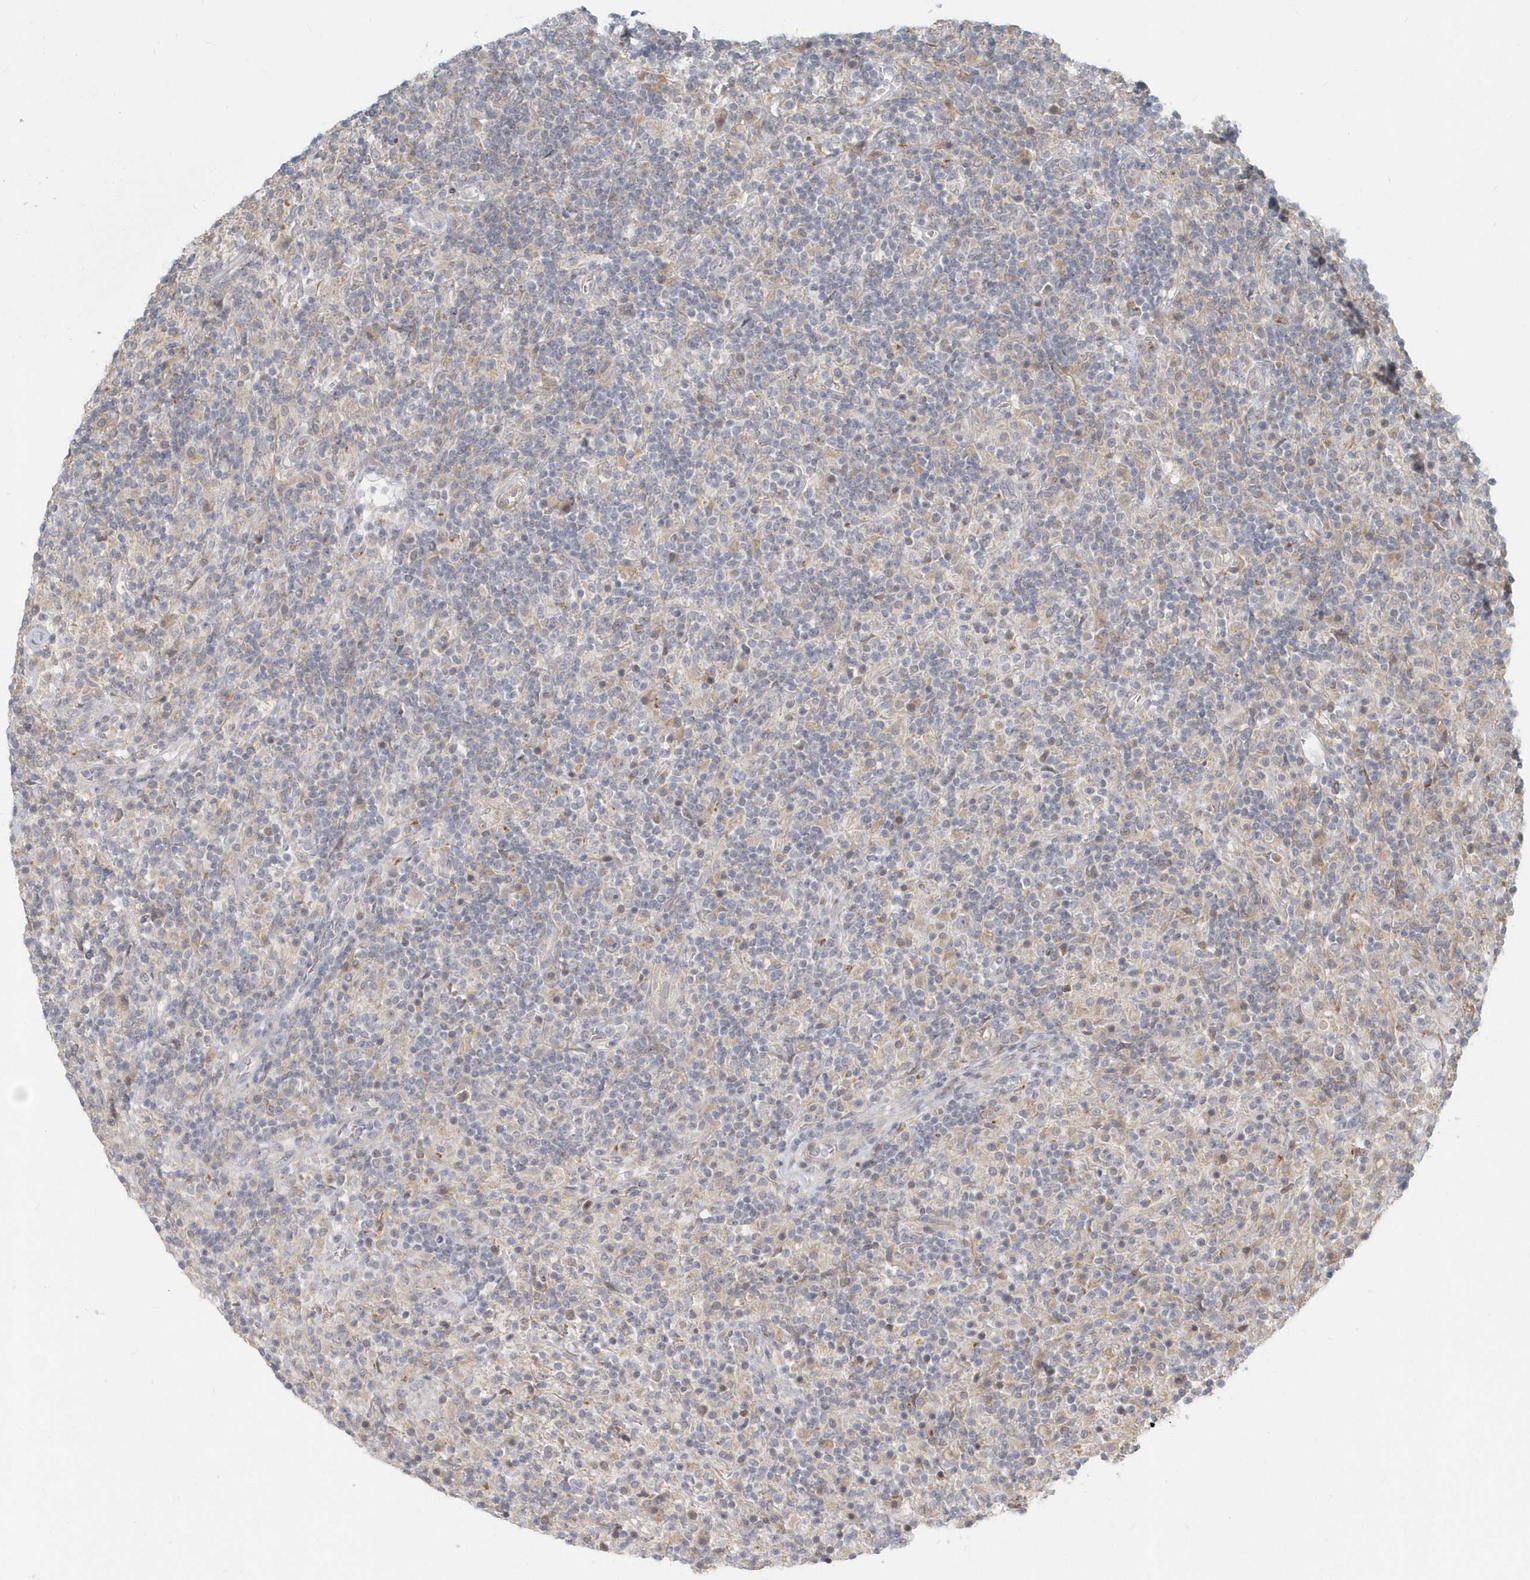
{"staining": {"intensity": "negative", "quantity": "none", "location": "none"}, "tissue": "lymphoma", "cell_type": "Tumor cells", "image_type": "cancer", "snomed": [{"axis": "morphology", "description": "Hodgkin's disease, NOS"}, {"axis": "topography", "description": "Lymph node"}], "caption": "This is a micrograph of immunohistochemistry staining of Hodgkin's disease, which shows no expression in tumor cells.", "gene": "NAPB", "patient": {"sex": "male", "age": 70}}